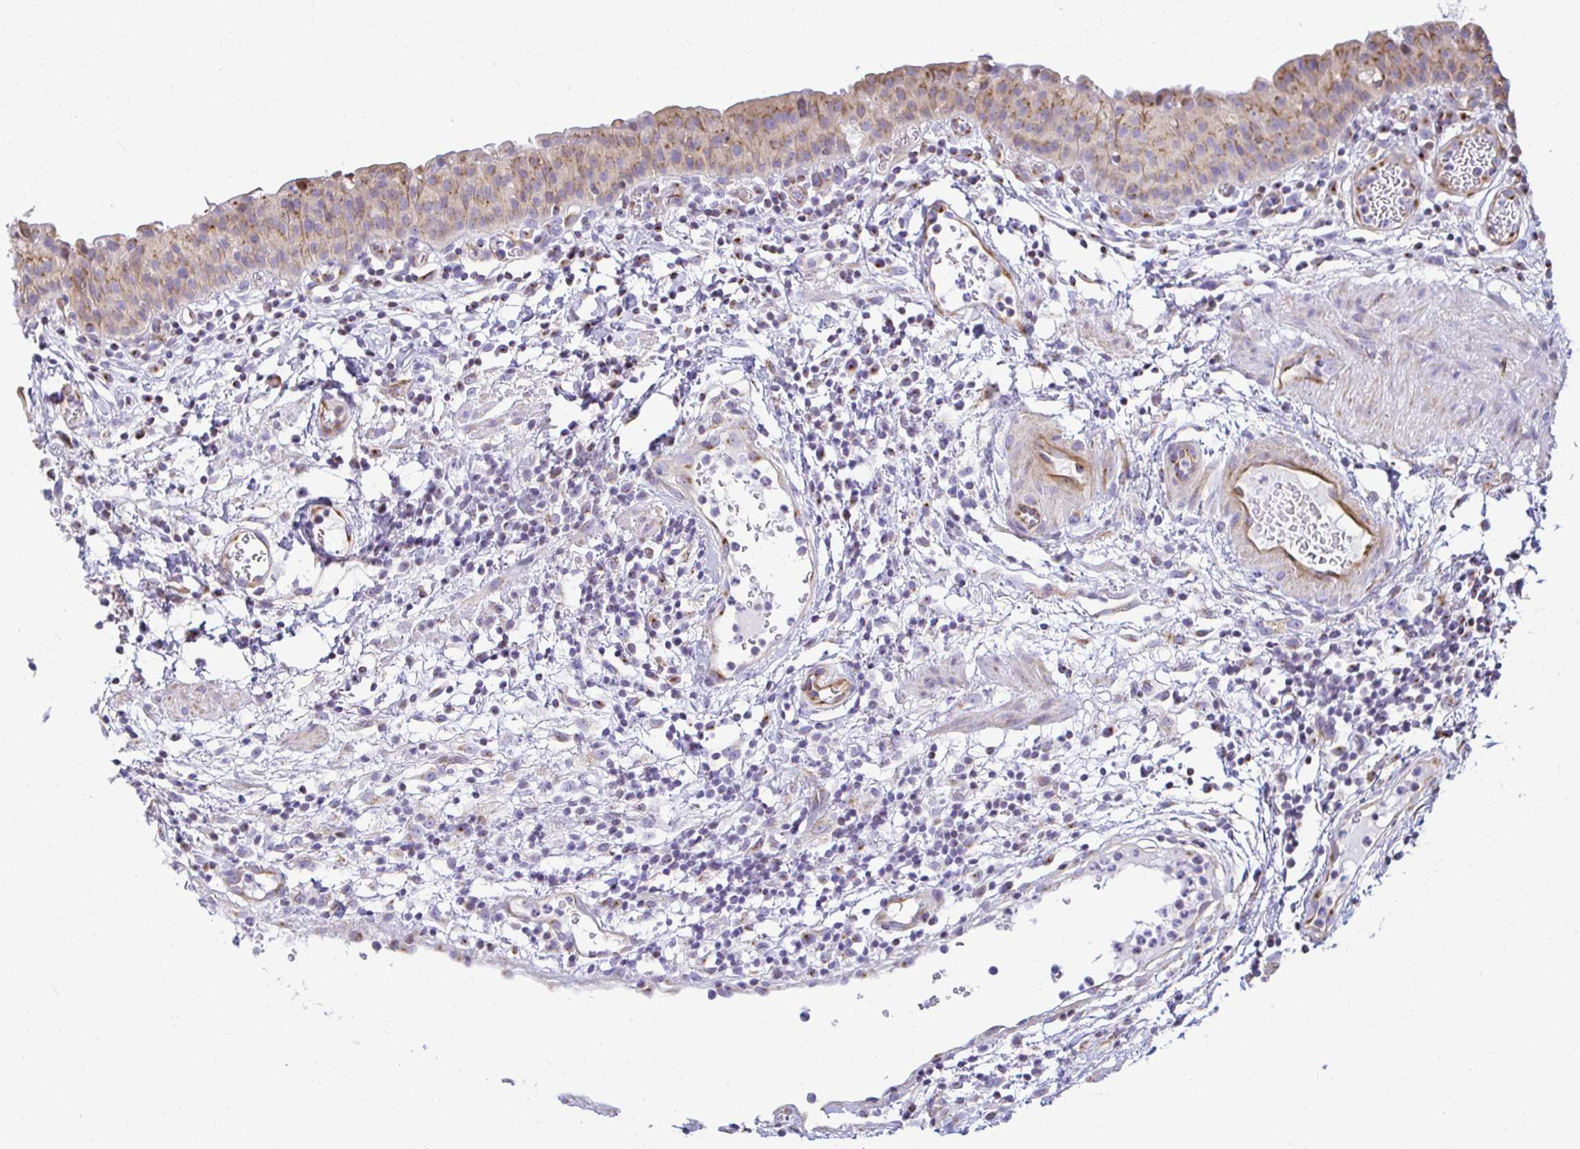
{"staining": {"intensity": "moderate", "quantity": "25%-75%", "location": "cytoplasmic/membranous,nuclear"}, "tissue": "urinary bladder", "cell_type": "Urothelial cells", "image_type": "normal", "snomed": [{"axis": "morphology", "description": "Normal tissue, NOS"}, {"axis": "morphology", "description": "Inflammation, NOS"}, {"axis": "topography", "description": "Urinary bladder"}], "caption": "This photomicrograph reveals immunohistochemistry (IHC) staining of normal human urinary bladder, with medium moderate cytoplasmic/membranous,nuclear staining in approximately 25%-75% of urothelial cells.", "gene": "CAPSL", "patient": {"sex": "male", "age": 57}}